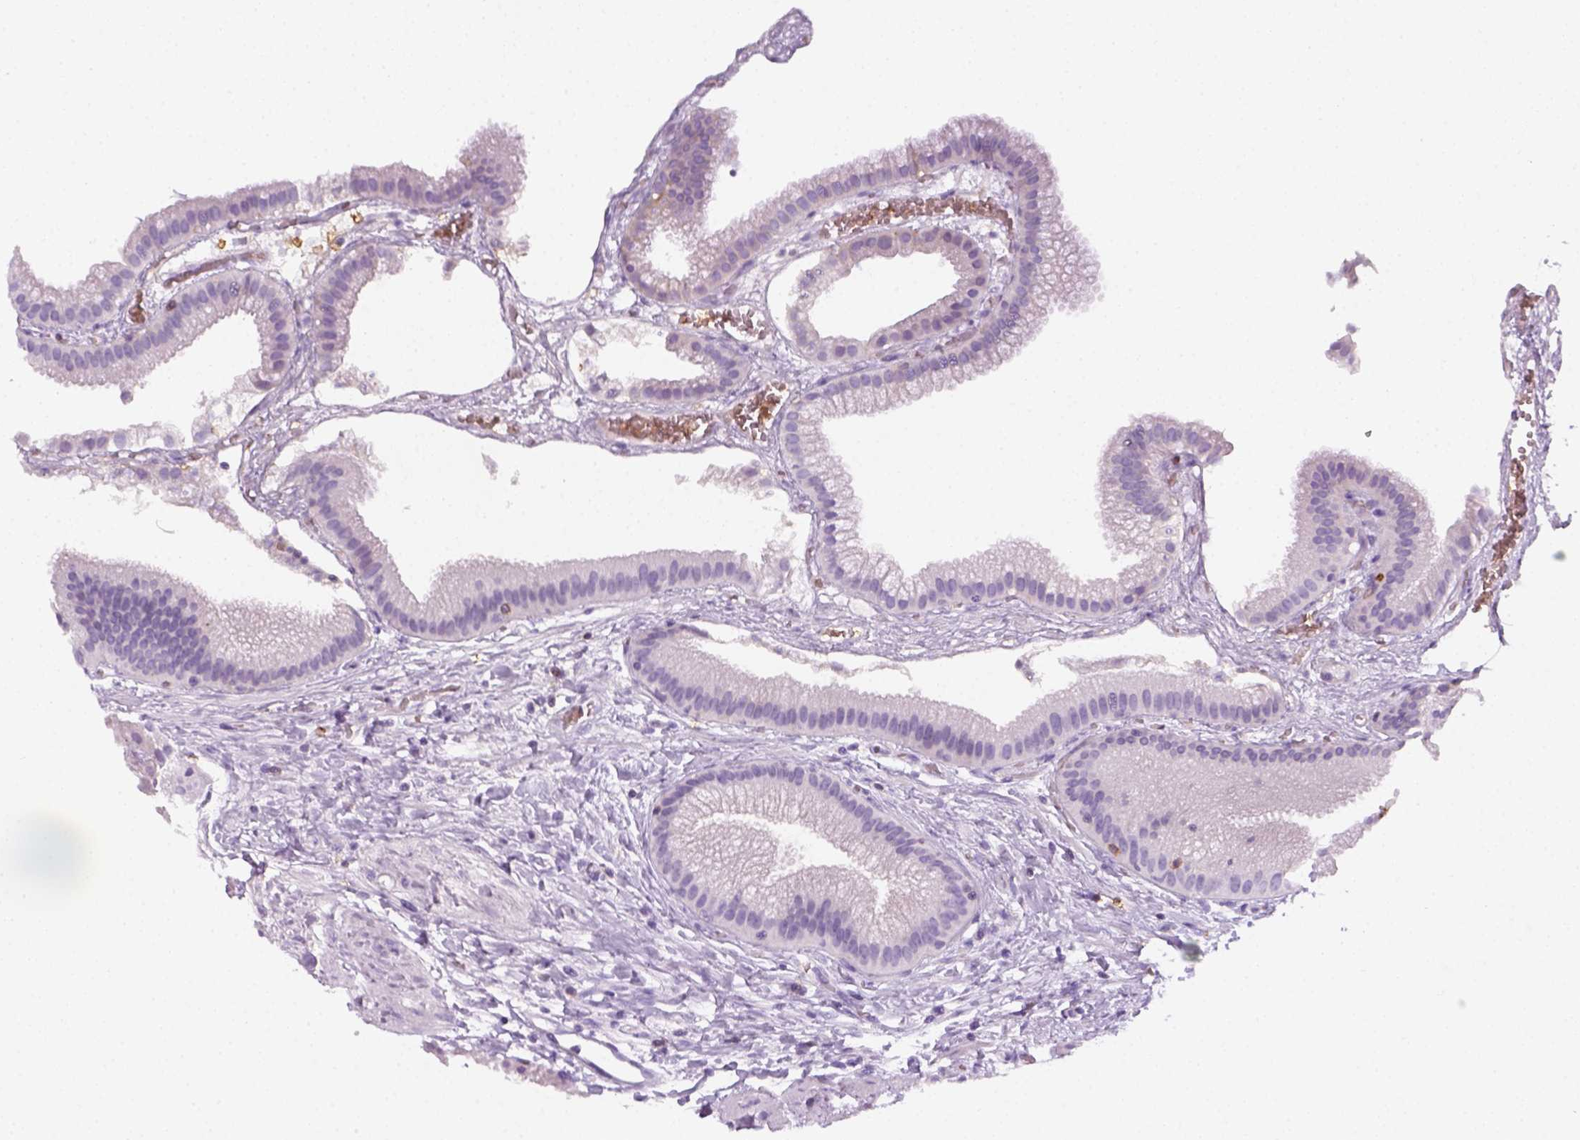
{"staining": {"intensity": "negative", "quantity": "none", "location": "none"}, "tissue": "gallbladder", "cell_type": "Glandular cells", "image_type": "normal", "snomed": [{"axis": "morphology", "description": "Normal tissue, NOS"}, {"axis": "topography", "description": "Gallbladder"}], "caption": "Immunohistochemical staining of unremarkable gallbladder shows no significant positivity in glandular cells. The staining is performed using DAB brown chromogen with nuclei counter-stained in using hematoxylin.", "gene": "AQP3", "patient": {"sex": "female", "age": 63}}